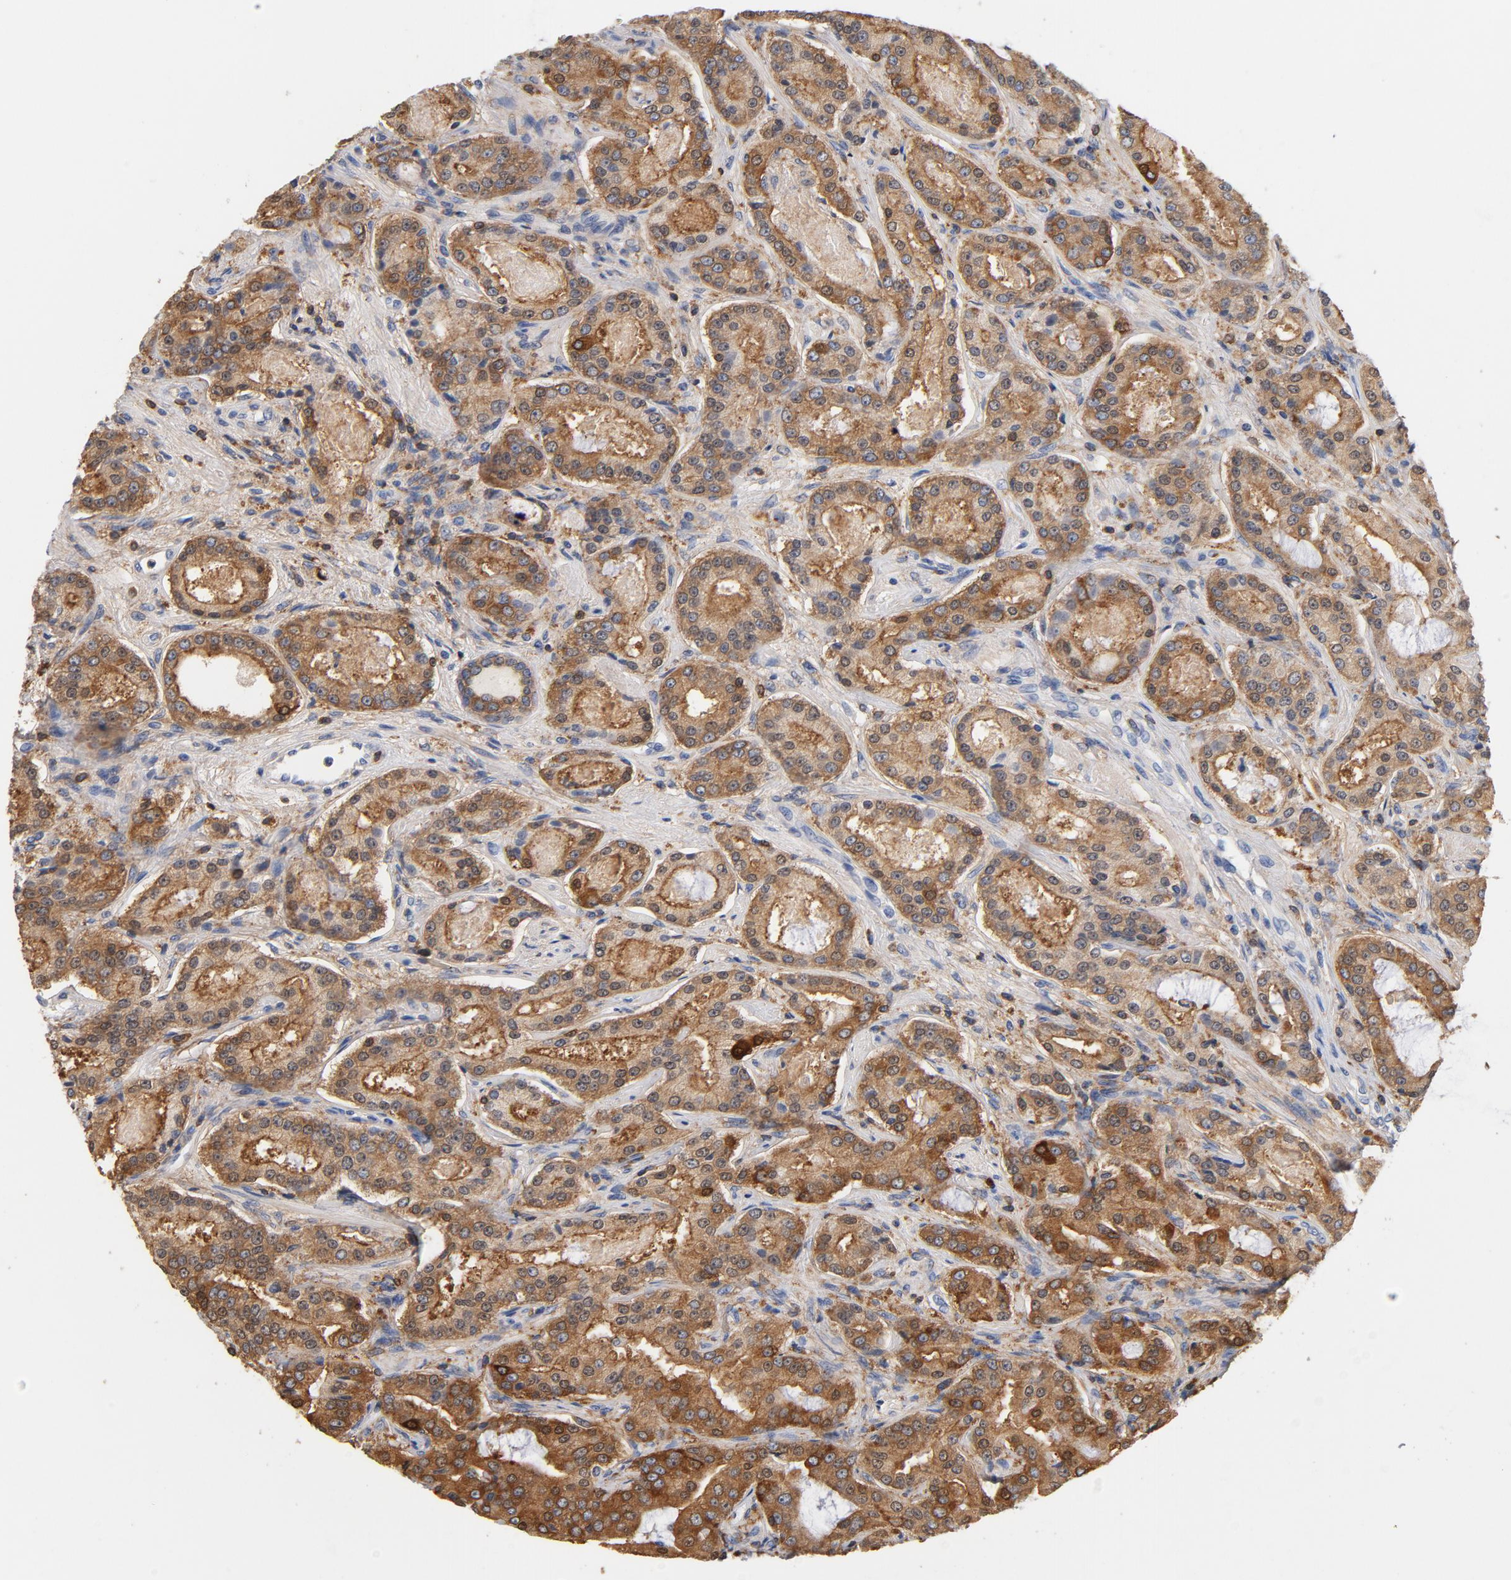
{"staining": {"intensity": "strong", "quantity": ">75%", "location": "cytoplasmic/membranous"}, "tissue": "prostate cancer", "cell_type": "Tumor cells", "image_type": "cancer", "snomed": [{"axis": "morphology", "description": "Adenocarcinoma, High grade"}, {"axis": "topography", "description": "Prostate"}], "caption": "An image showing strong cytoplasmic/membranous expression in about >75% of tumor cells in prostate cancer (high-grade adenocarcinoma), as visualized by brown immunohistochemical staining.", "gene": "EZR", "patient": {"sex": "male", "age": 72}}